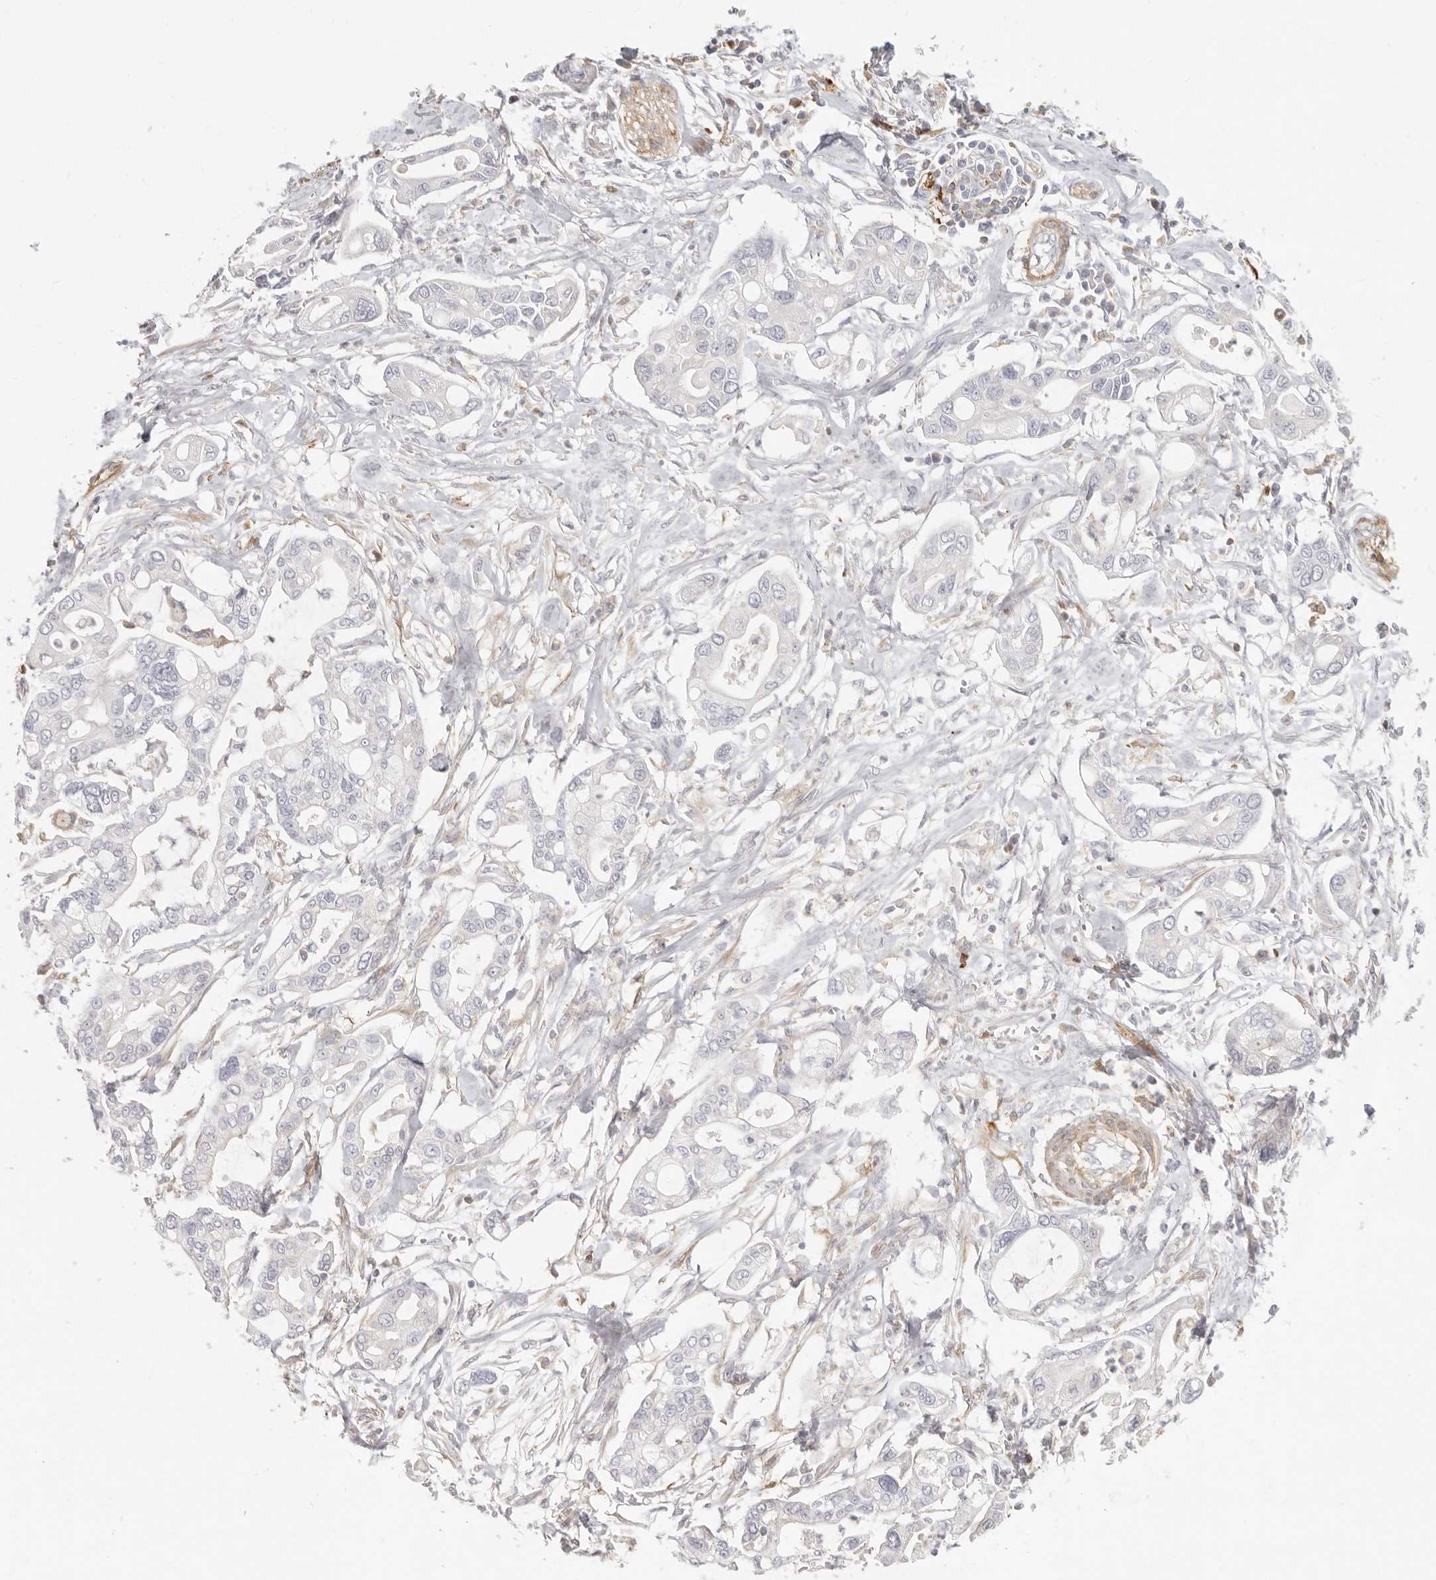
{"staining": {"intensity": "negative", "quantity": "none", "location": "none"}, "tissue": "pancreatic cancer", "cell_type": "Tumor cells", "image_type": "cancer", "snomed": [{"axis": "morphology", "description": "Adenocarcinoma, NOS"}, {"axis": "topography", "description": "Pancreas"}], "caption": "Micrograph shows no protein positivity in tumor cells of pancreatic adenocarcinoma tissue.", "gene": "NIBAN1", "patient": {"sex": "male", "age": 68}}